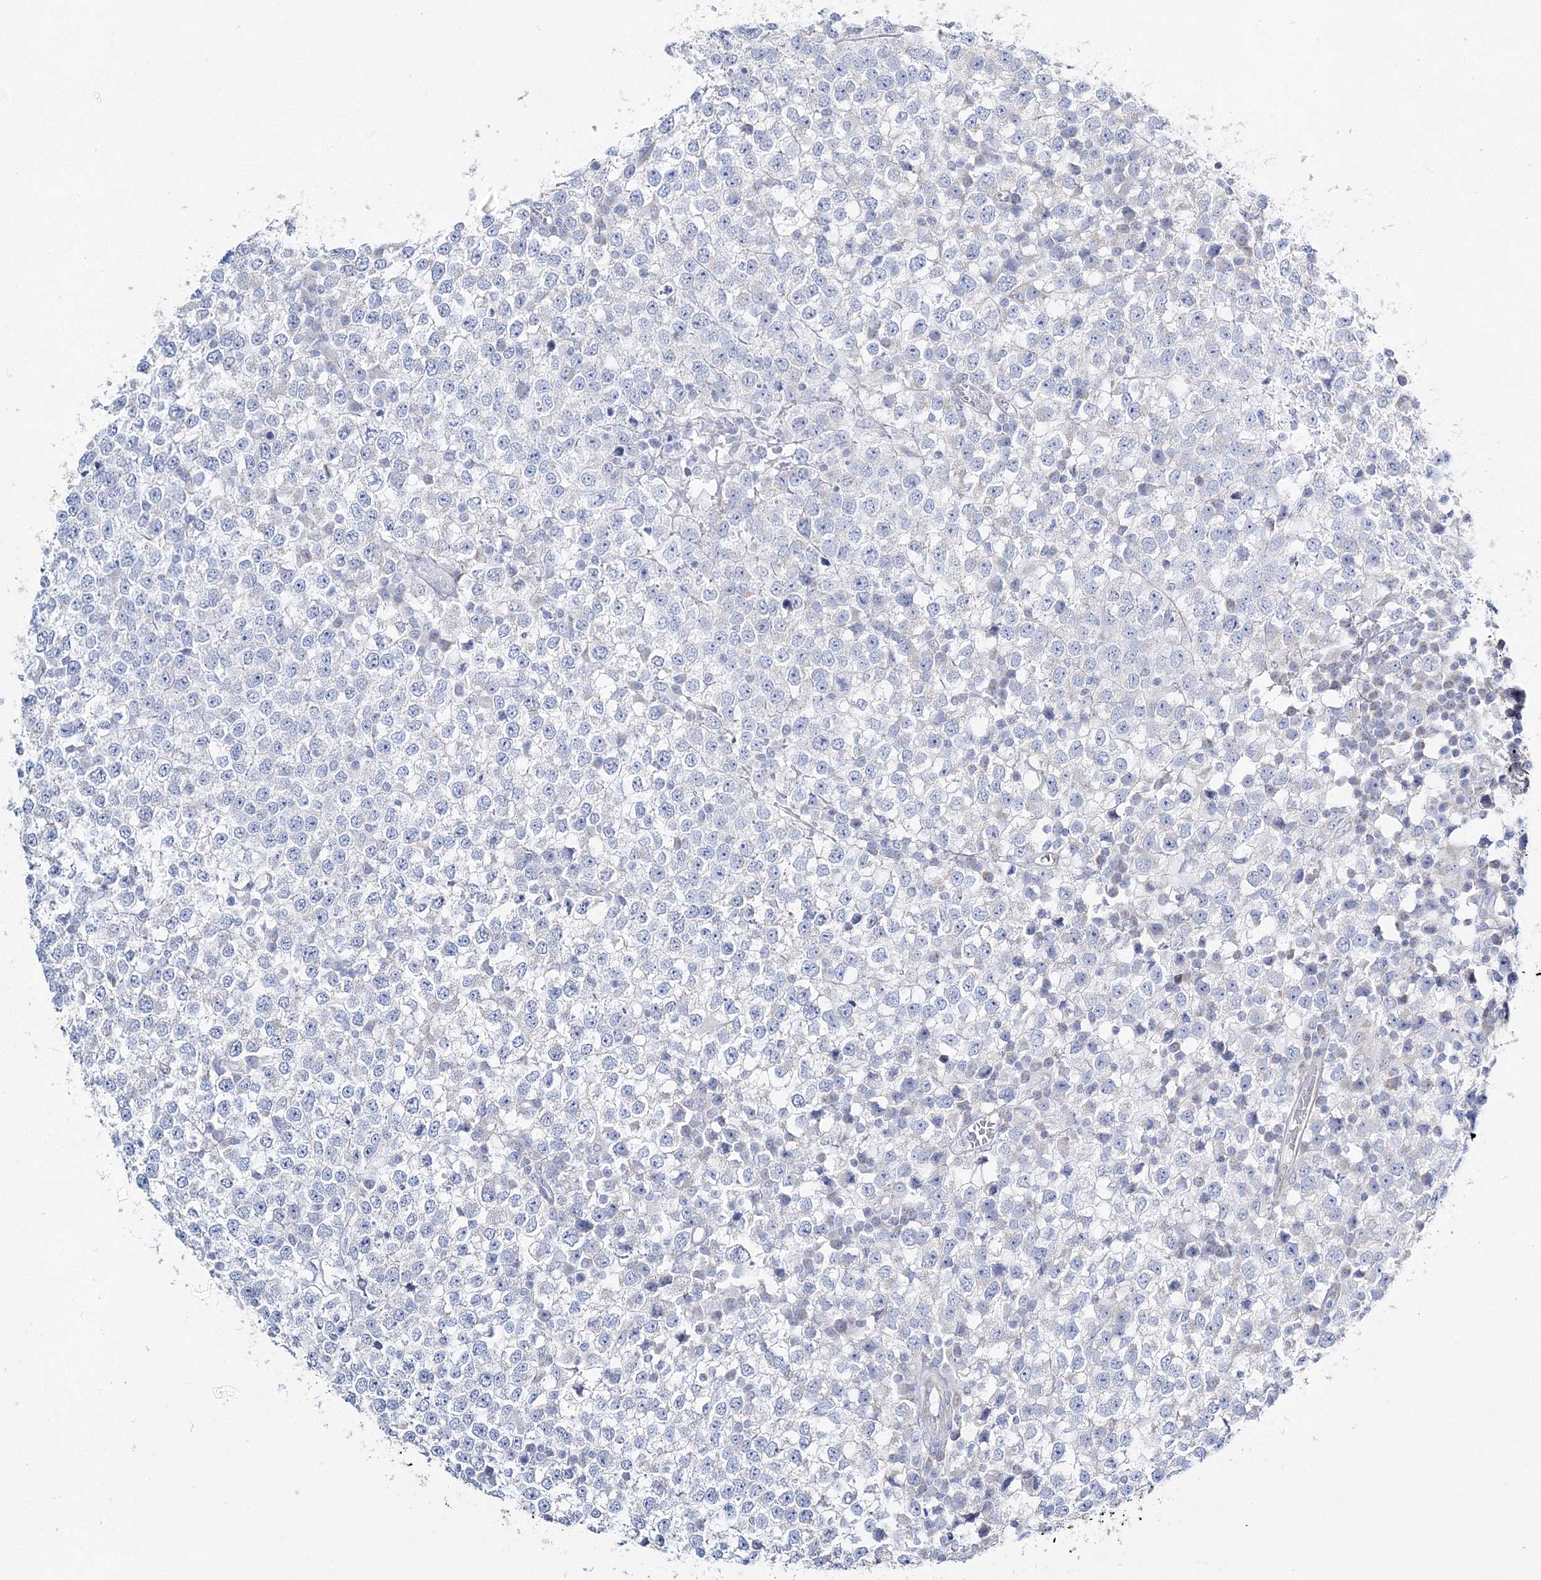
{"staining": {"intensity": "negative", "quantity": "none", "location": "none"}, "tissue": "testis cancer", "cell_type": "Tumor cells", "image_type": "cancer", "snomed": [{"axis": "morphology", "description": "Seminoma, NOS"}, {"axis": "topography", "description": "Testis"}], "caption": "High power microscopy histopathology image of an immunohistochemistry (IHC) photomicrograph of testis cancer, revealing no significant positivity in tumor cells.", "gene": "HIBCH", "patient": {"sex": "male", "age": 65}}